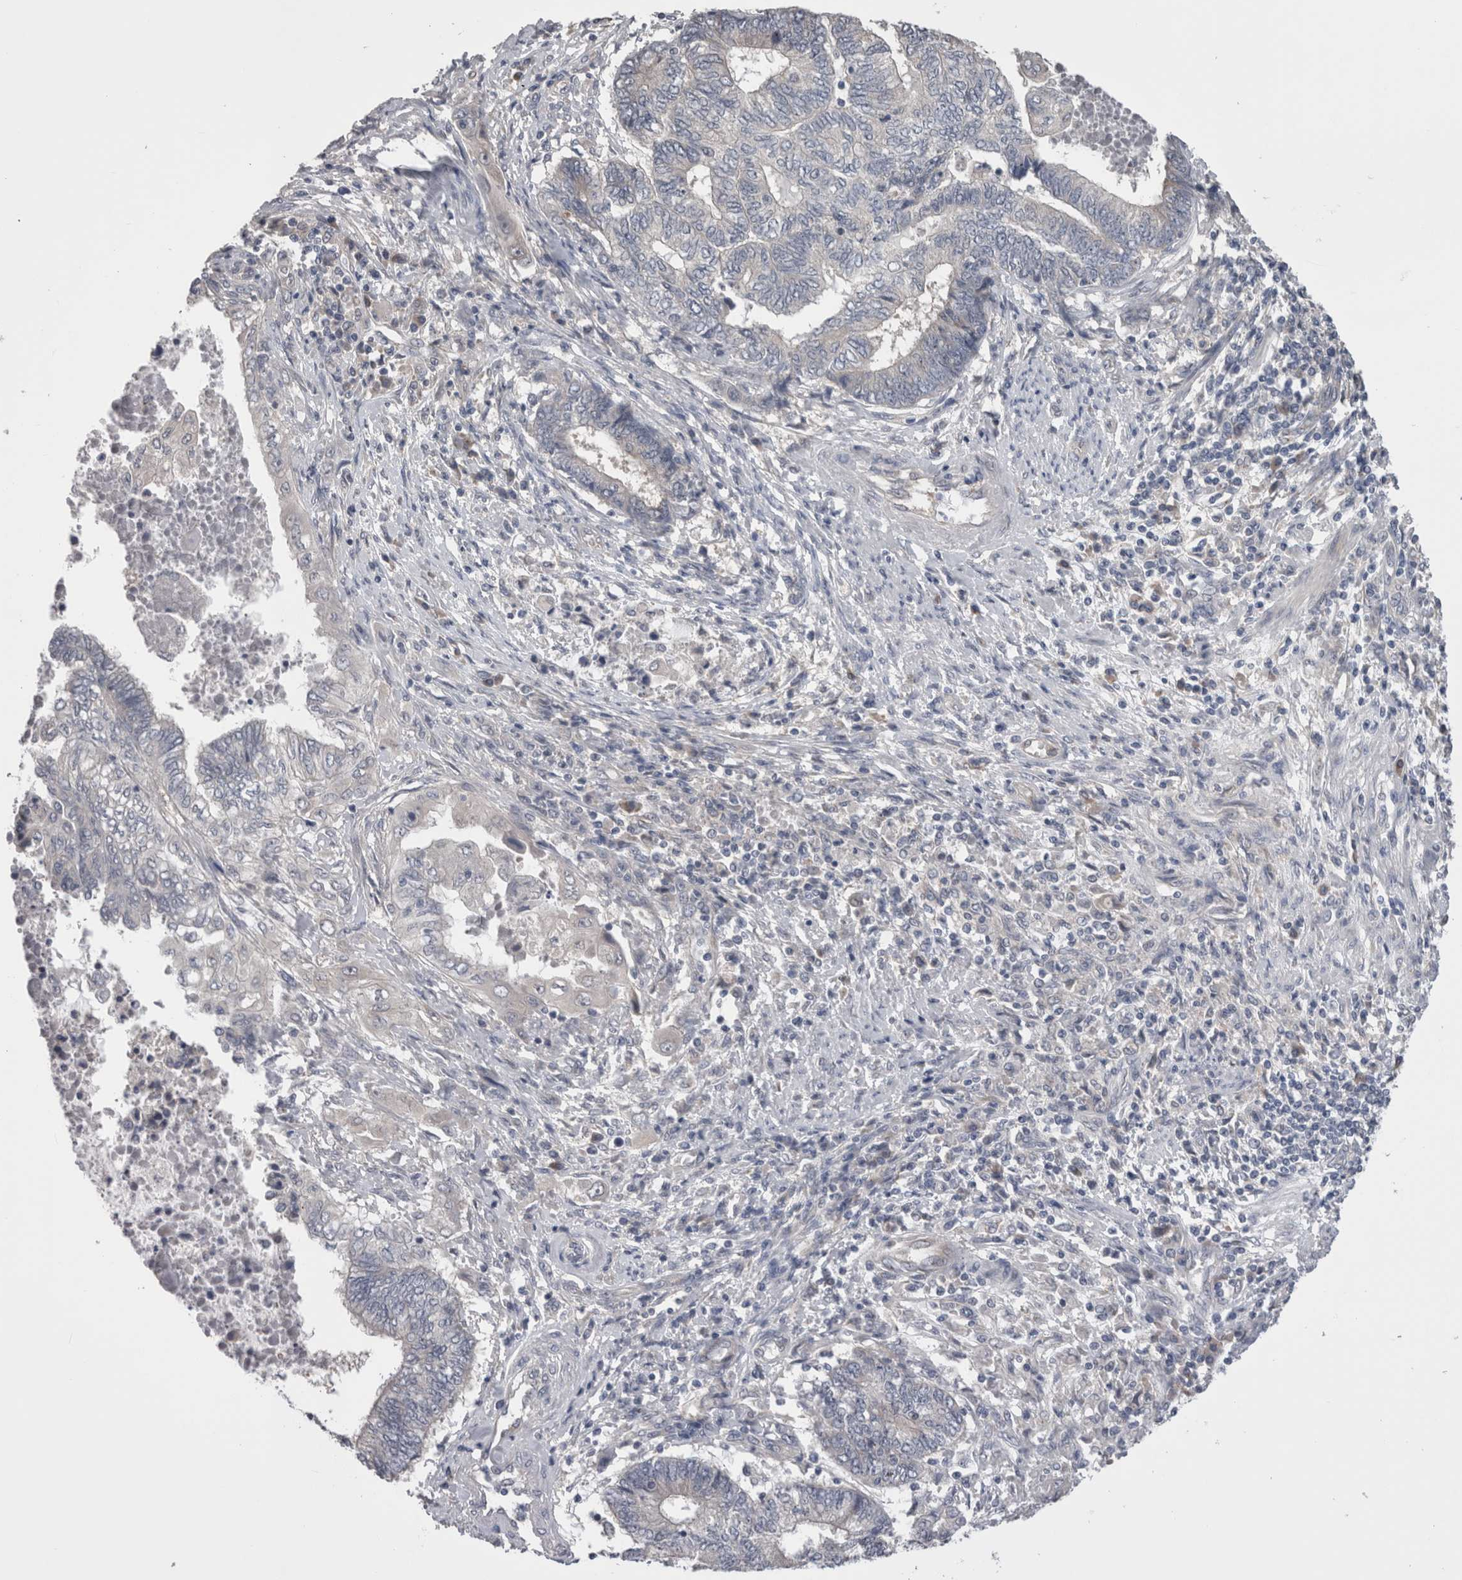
{"staining": {"intensity": "negative", "quantity": "none", "location": "none"}, "tissue": "endometrial cancer", "cell_type": "Tumor cells", "image_type": "cancer", "snomed": [{"axis": "morphology", "description": "Adenocarcinoma, NOS"}, {"axis": "topography", "description": "Uterus"}, {"axis": "topography", "description": "Endometrium"}], "caption": "This is a image of immunohistochemistry staining of endometrial adenocarcinoma, which shows no staining in tumor cells.", "gene": "DCTN6", "patient": {"sex": "female", "age": 70}}